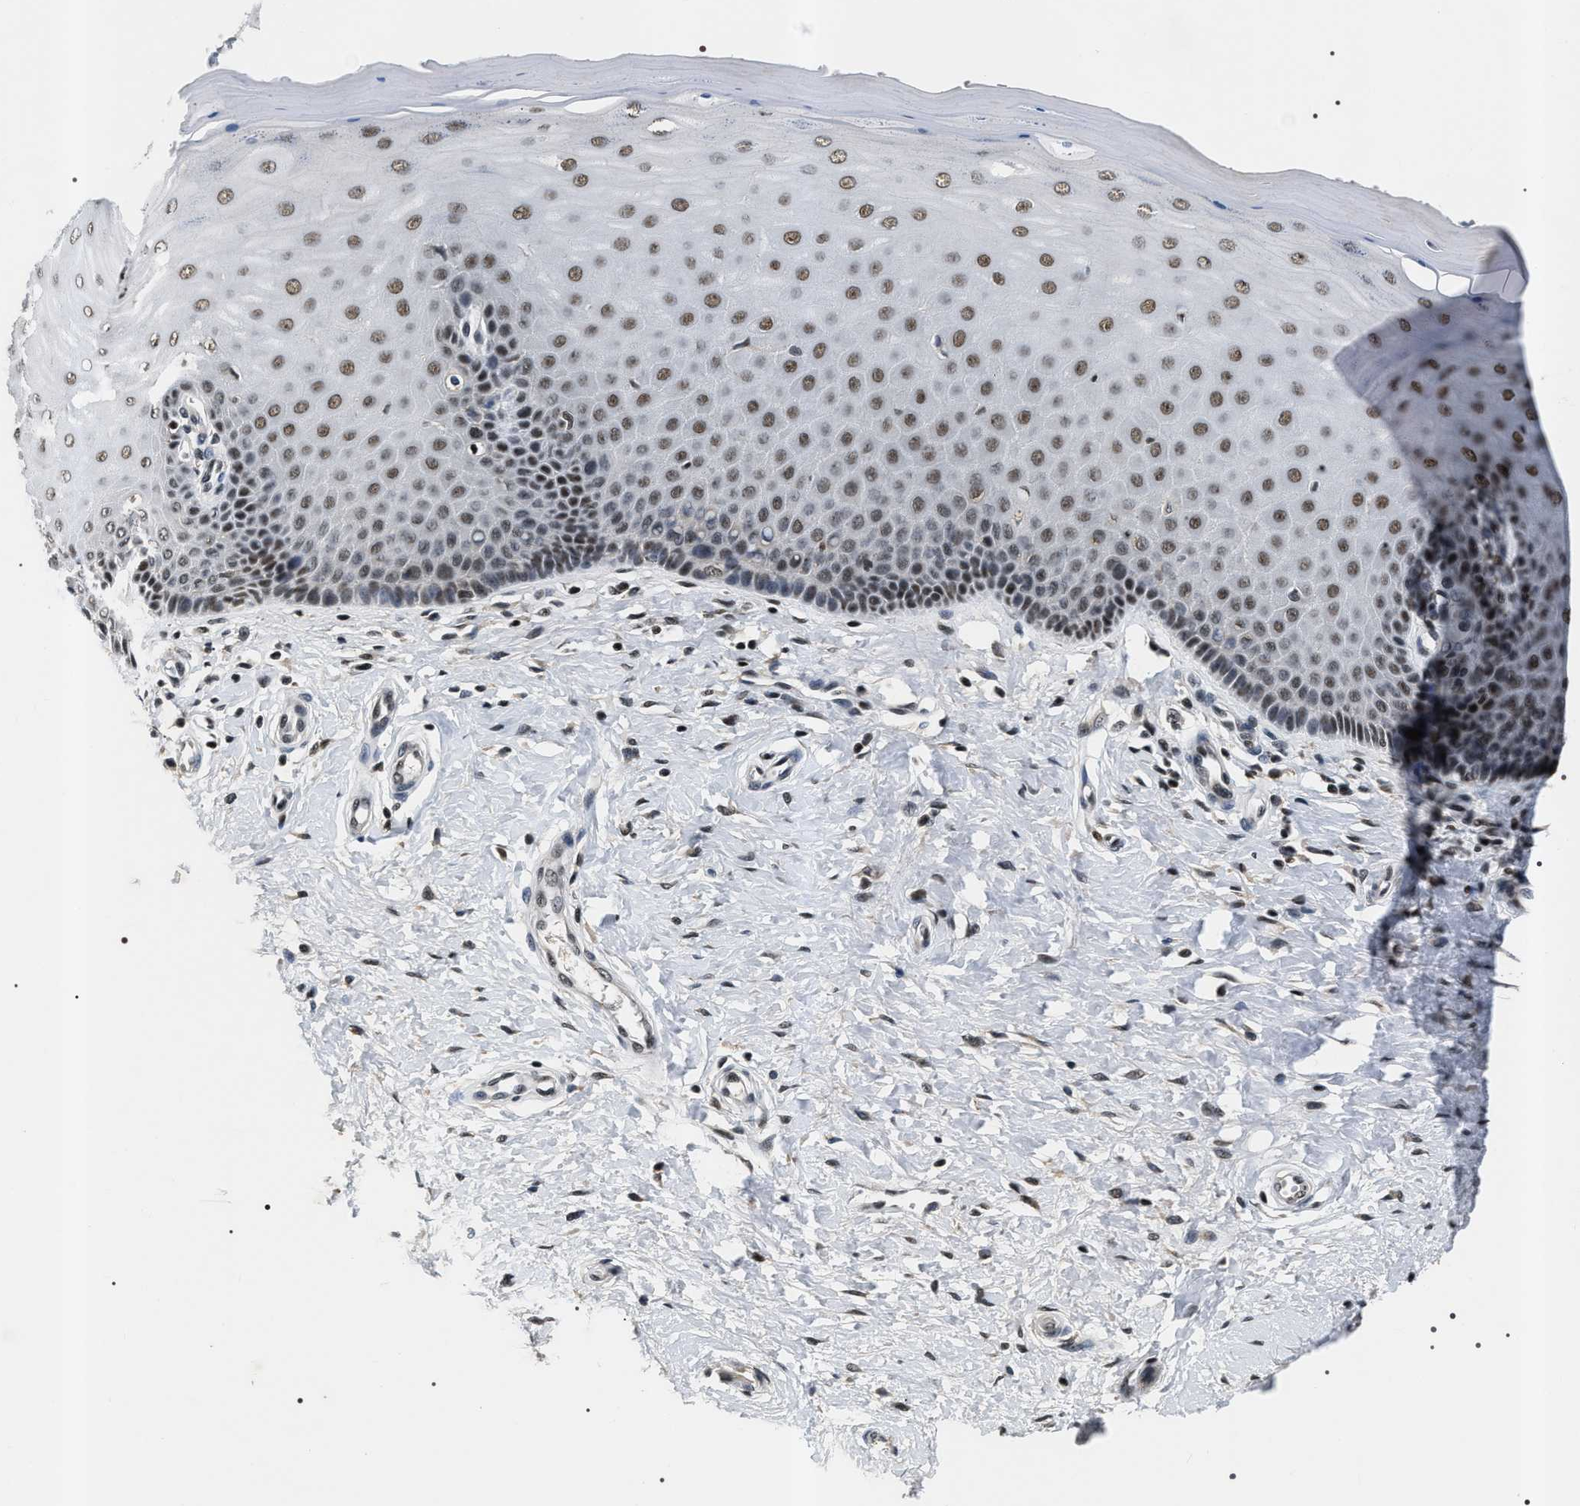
{"staining": {"intensity": "strong", "quantity": ">75%", "location": "nuclear"}, "tissue": "cervix", "cell_type": "Glandular cells", "image_type": "normal", "snomed": [{"axis": "morphology", "description": "Normal tissue, NOS"}, {"axis": "topography", "description": "Cervix"}], "caption": "DAB immunohistochemical staining of unremarkable cervix demonstrates strong nuclear protein positivity in approximately >75% of glandular cells. (DAB = brown stain, brightfield microscopy at high magnification).", "gene": "C7orf25", "patient": {"sex": "female", "age": 55}}